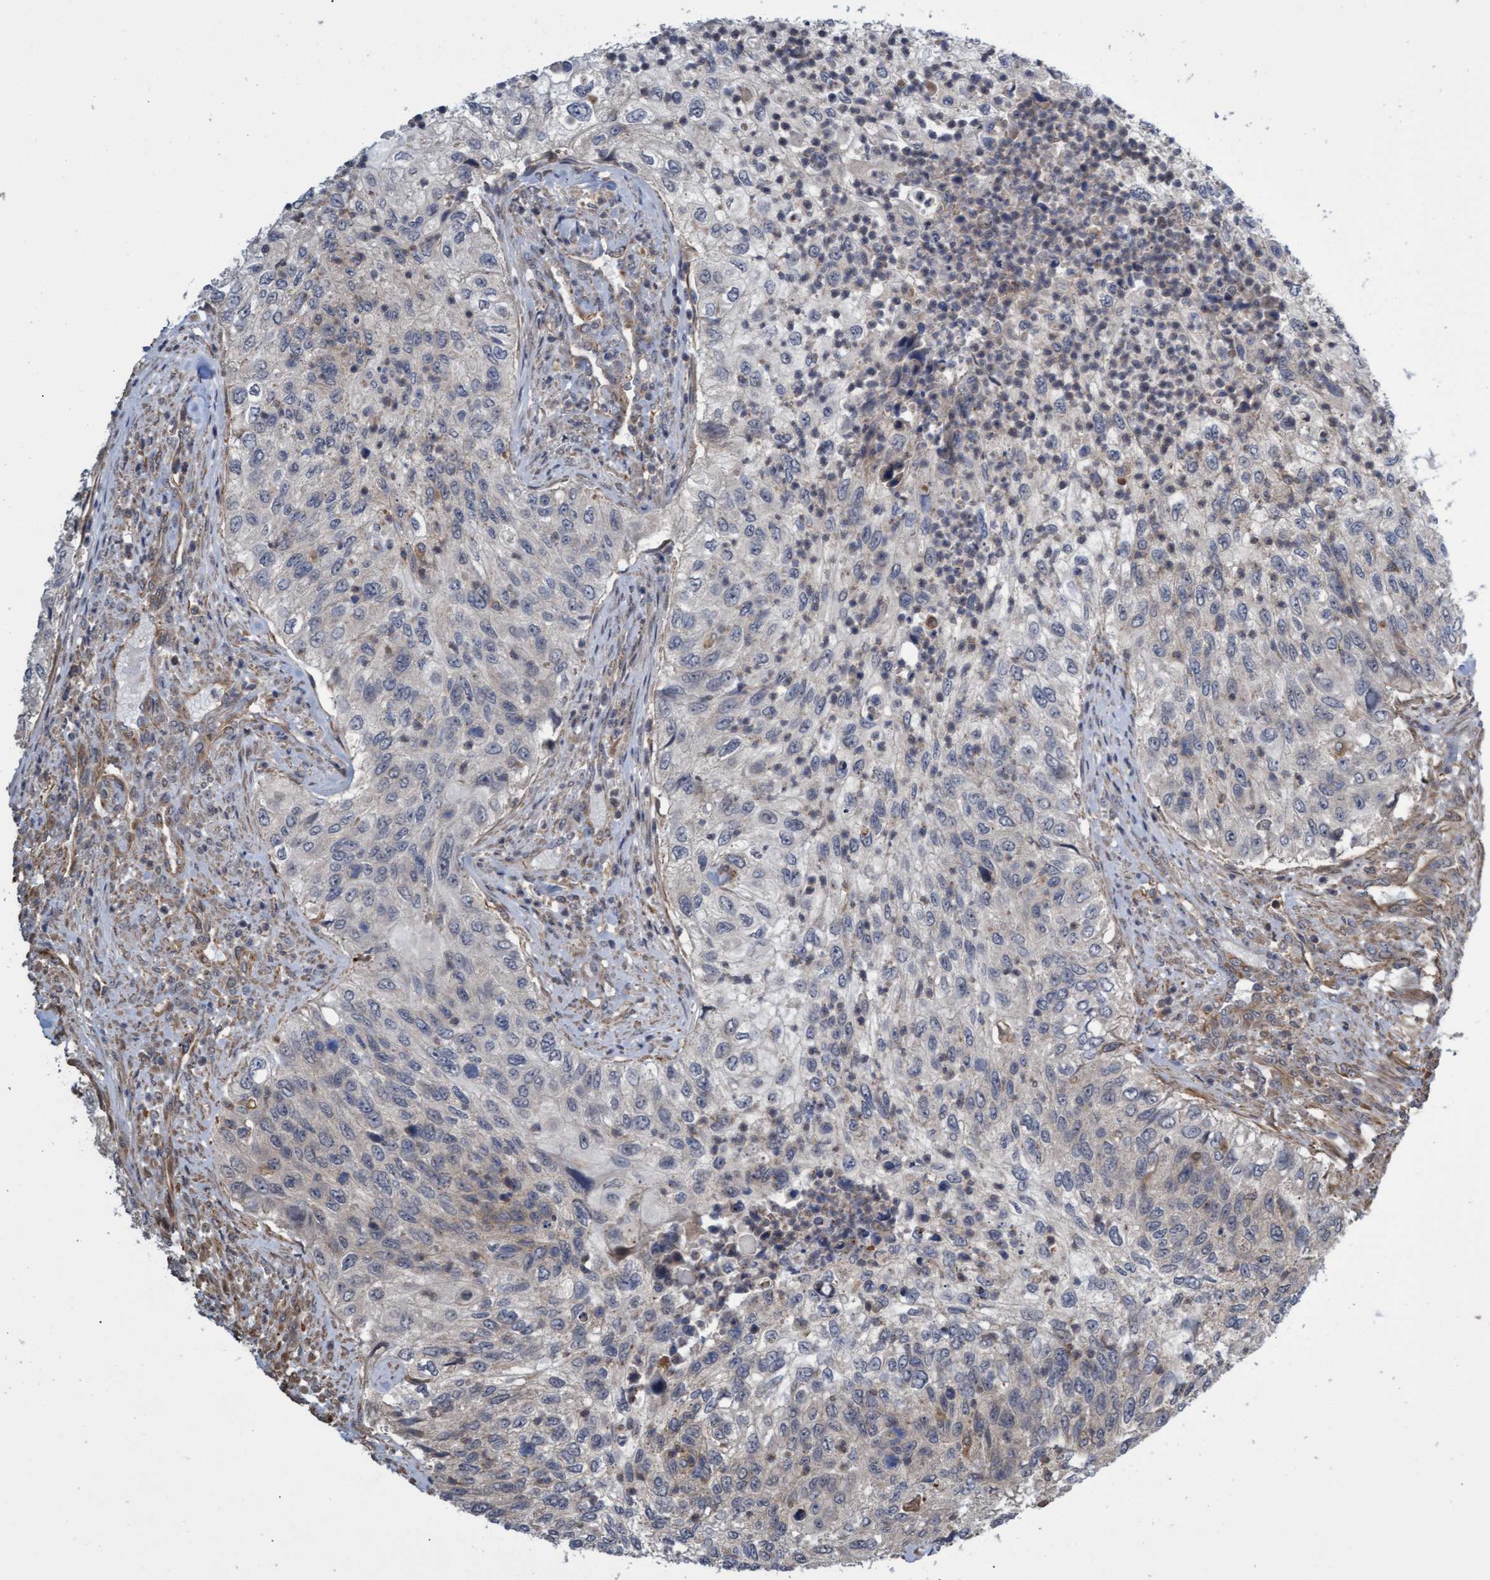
{"staining": {"intensity": "negative", "quantity": "none", "location": "none"}, "tissue": "urothelial cancer", "cell_type": "Tumor cells", "image_type": "cancer", "snomed": [{"axis": "morphology", "description": "Urothelial carcinoma, High grade"}, {"axis": "topography", "description": "Urinary bladder"}], "caption": "High magnification brightfield microscopy of urothelial carcinoma (high-grade) stained with DAB (brown) and counterstained with hematoxylin (blue): tumor cells show no significant staining. (Brightfield microscopy of DAB (3,3'-diaminobenzidine) IHC at high magnification).", "gene": "TNFRSF10B", "patient": {"sex": "female", "age": 60}}